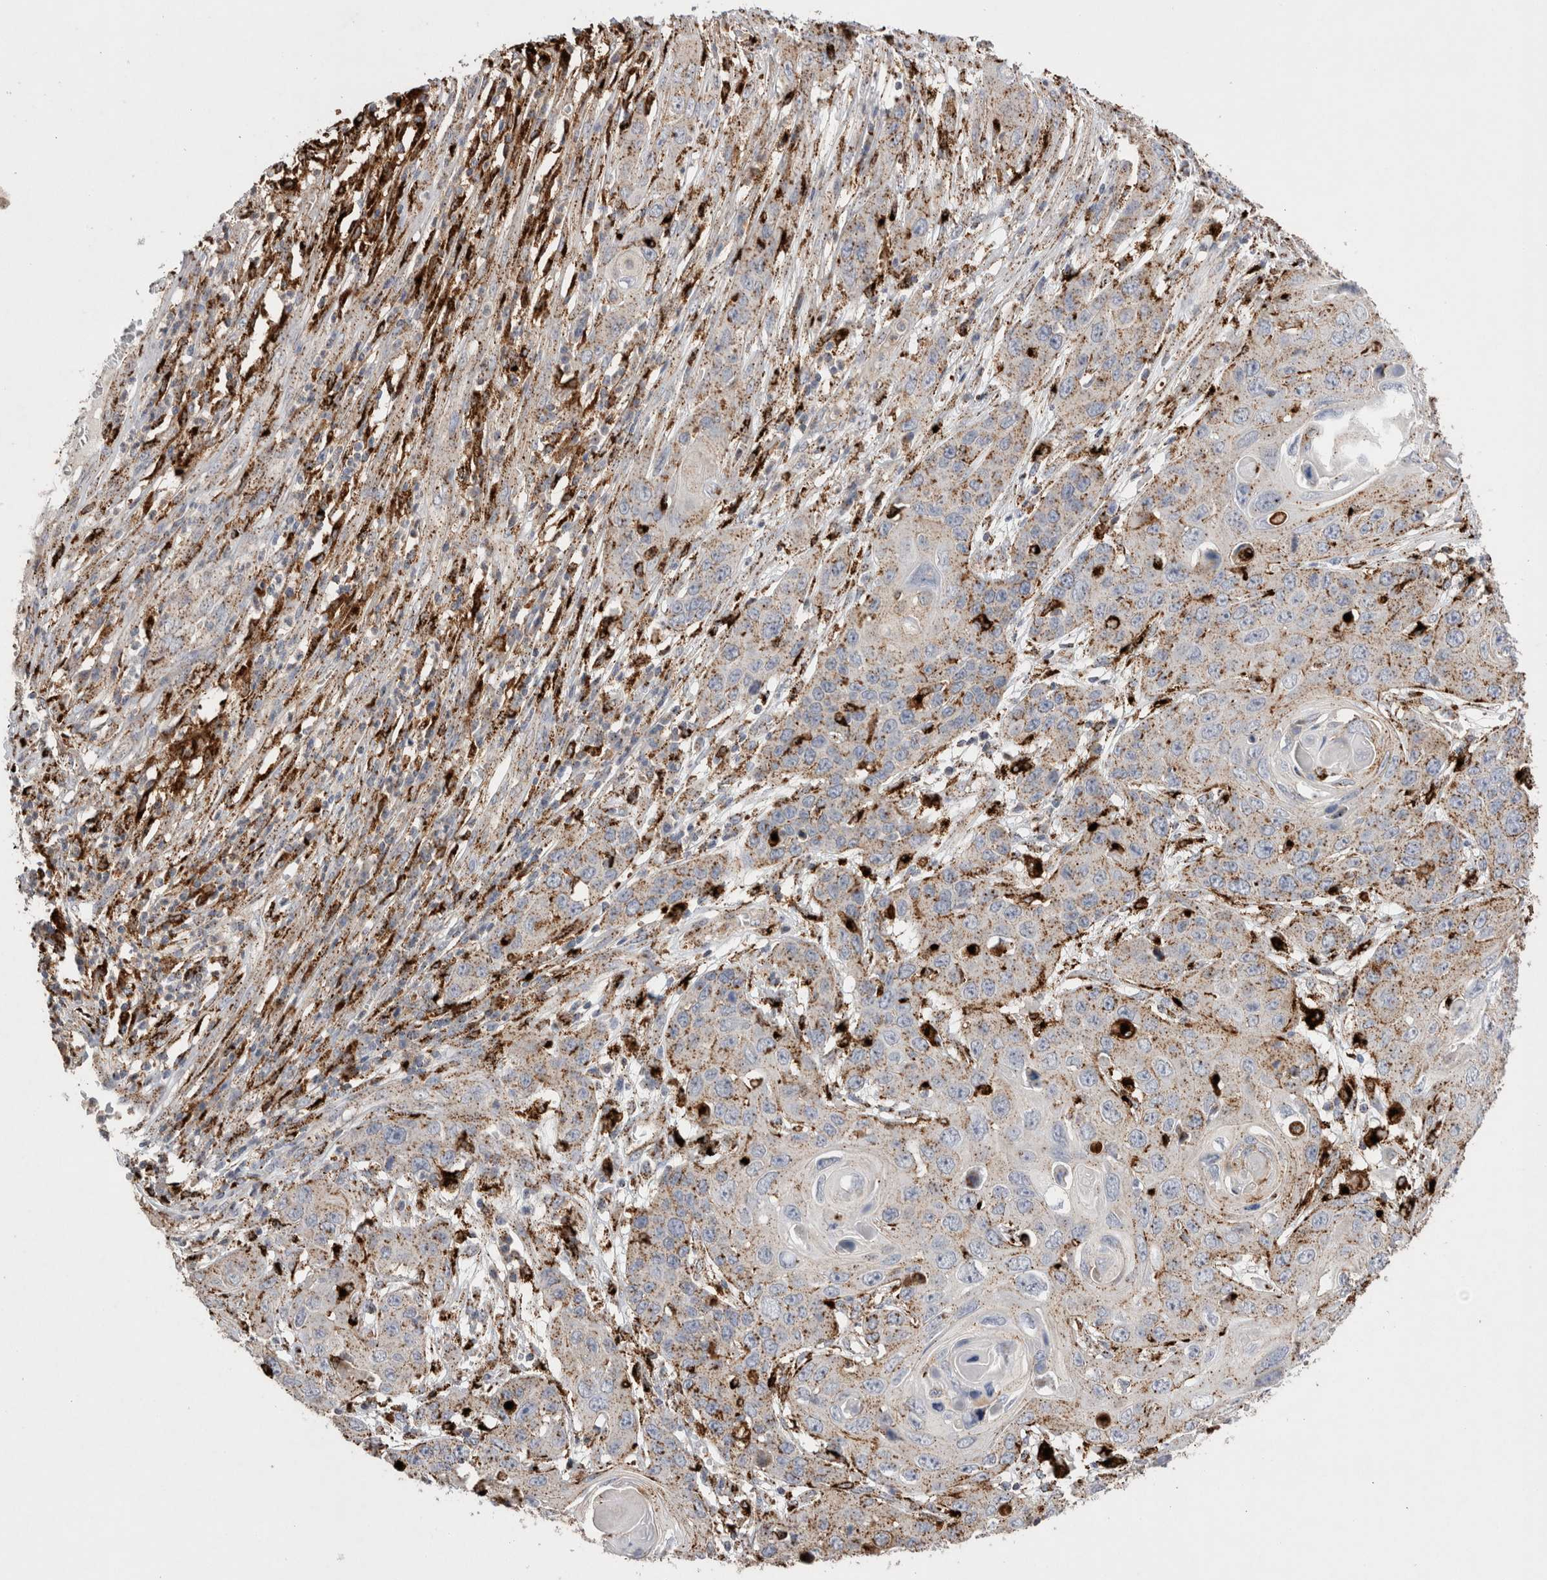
{"staining": {"intensity": "moderate", "quantity": "25%-75%", "location": "cytoplasmic/membranous"}, "tissue": "skin cancer", "cell_type": "Tumor cells", "image_type": "cancer", "snomed": [{"axis": "morphology", "description": "Squamous cell carcinoma, NOS"}, {"axis": "topography", "description": "Skin"}], "caption": "Immunohistochemistry (IHC) (DAB (3,3'-diaminobenzidine)) staining of skin squamous cell carcinoma demonstrates moderate cytoplasmic/membranous protein staining in about 25%-75% of tumor cells. (DAB = brown stain, brightfield microscopy at high magnification).", "gene": "CTSA", "patient": {"sex": "male", "age": 55}}